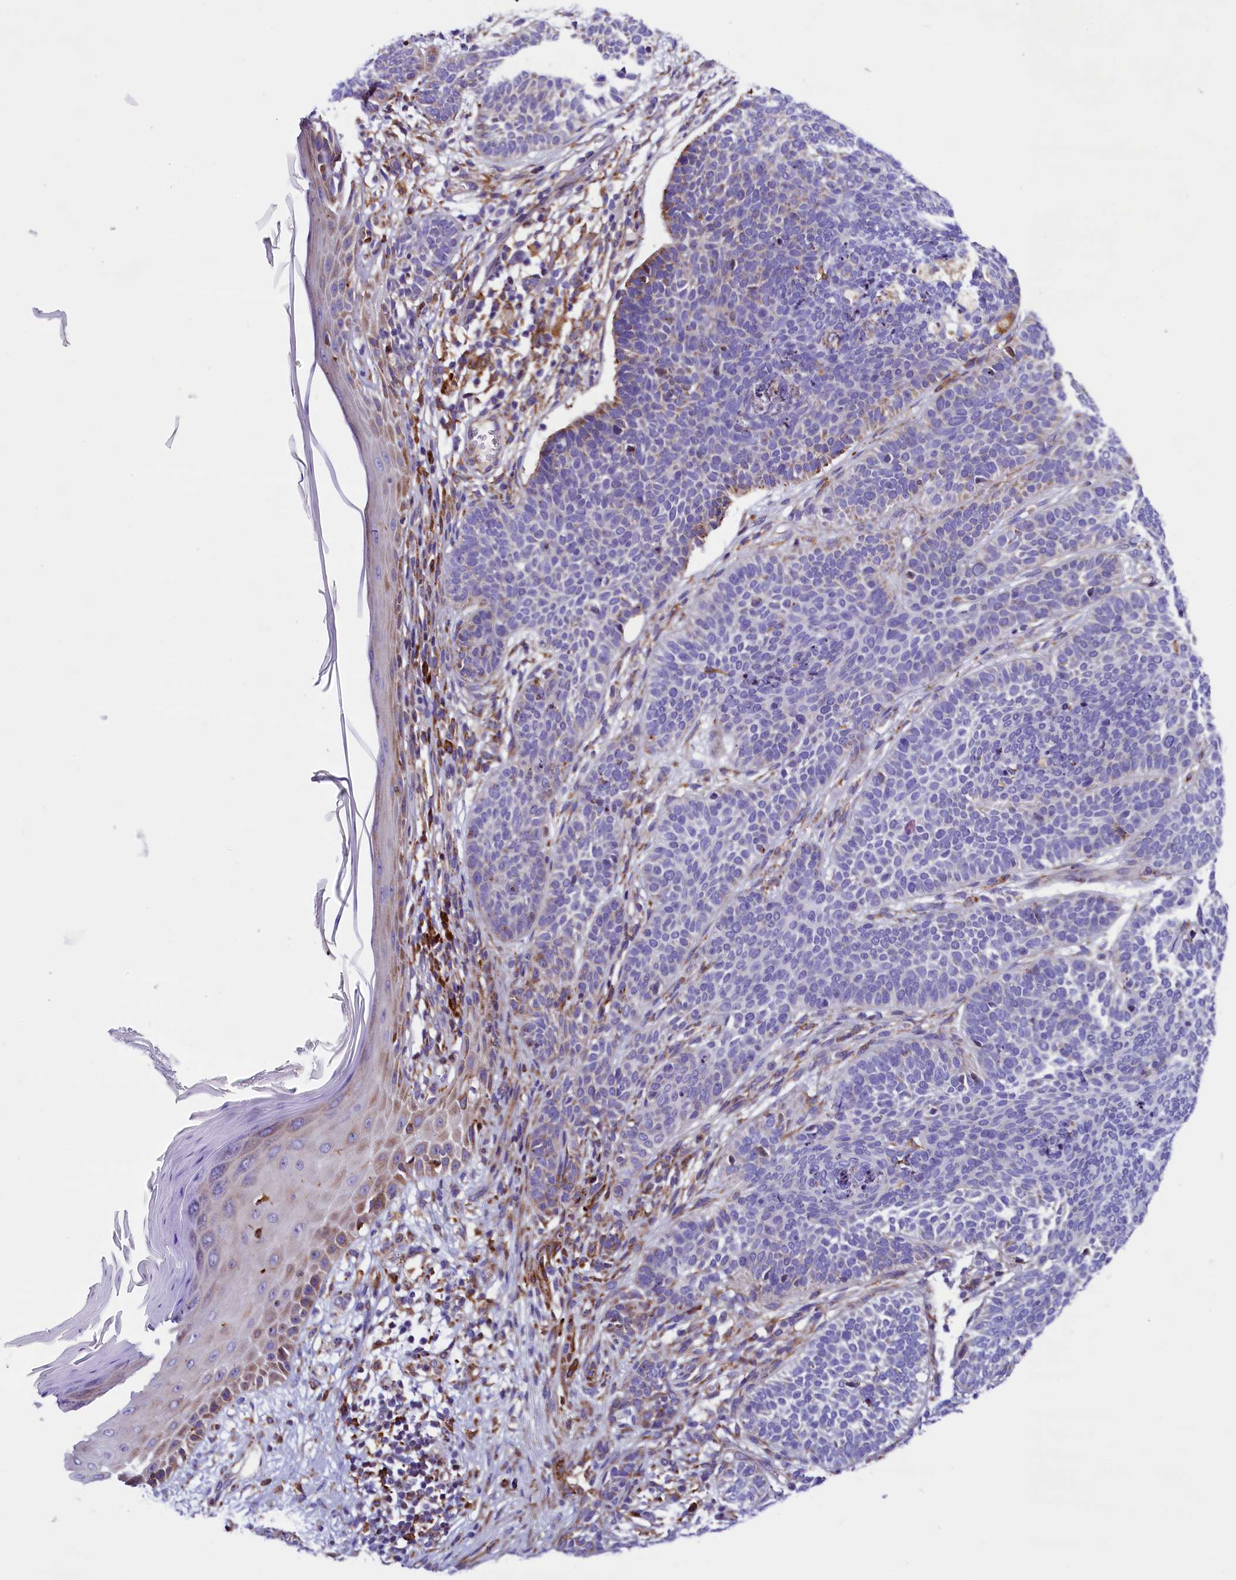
{"staining": {"intensity": "negative", "quantity": "none", "location": "none"}, "tissue": "skin cancer", "cell_type": "Tumor cells", "image_type": "cancer", "snomed": [{"axis": "morphology", "description": "Basal cell carcinoma"}, {"axis": "topography", "description": "Skin"}], "caption": "A high-resolution image shows immunohistochemistry staining of skin basal cell carcinoma, which displays no significant expression in tumor cells.", "gene": "CMTR2", "patient": {"sex": "male", "age": 85}}